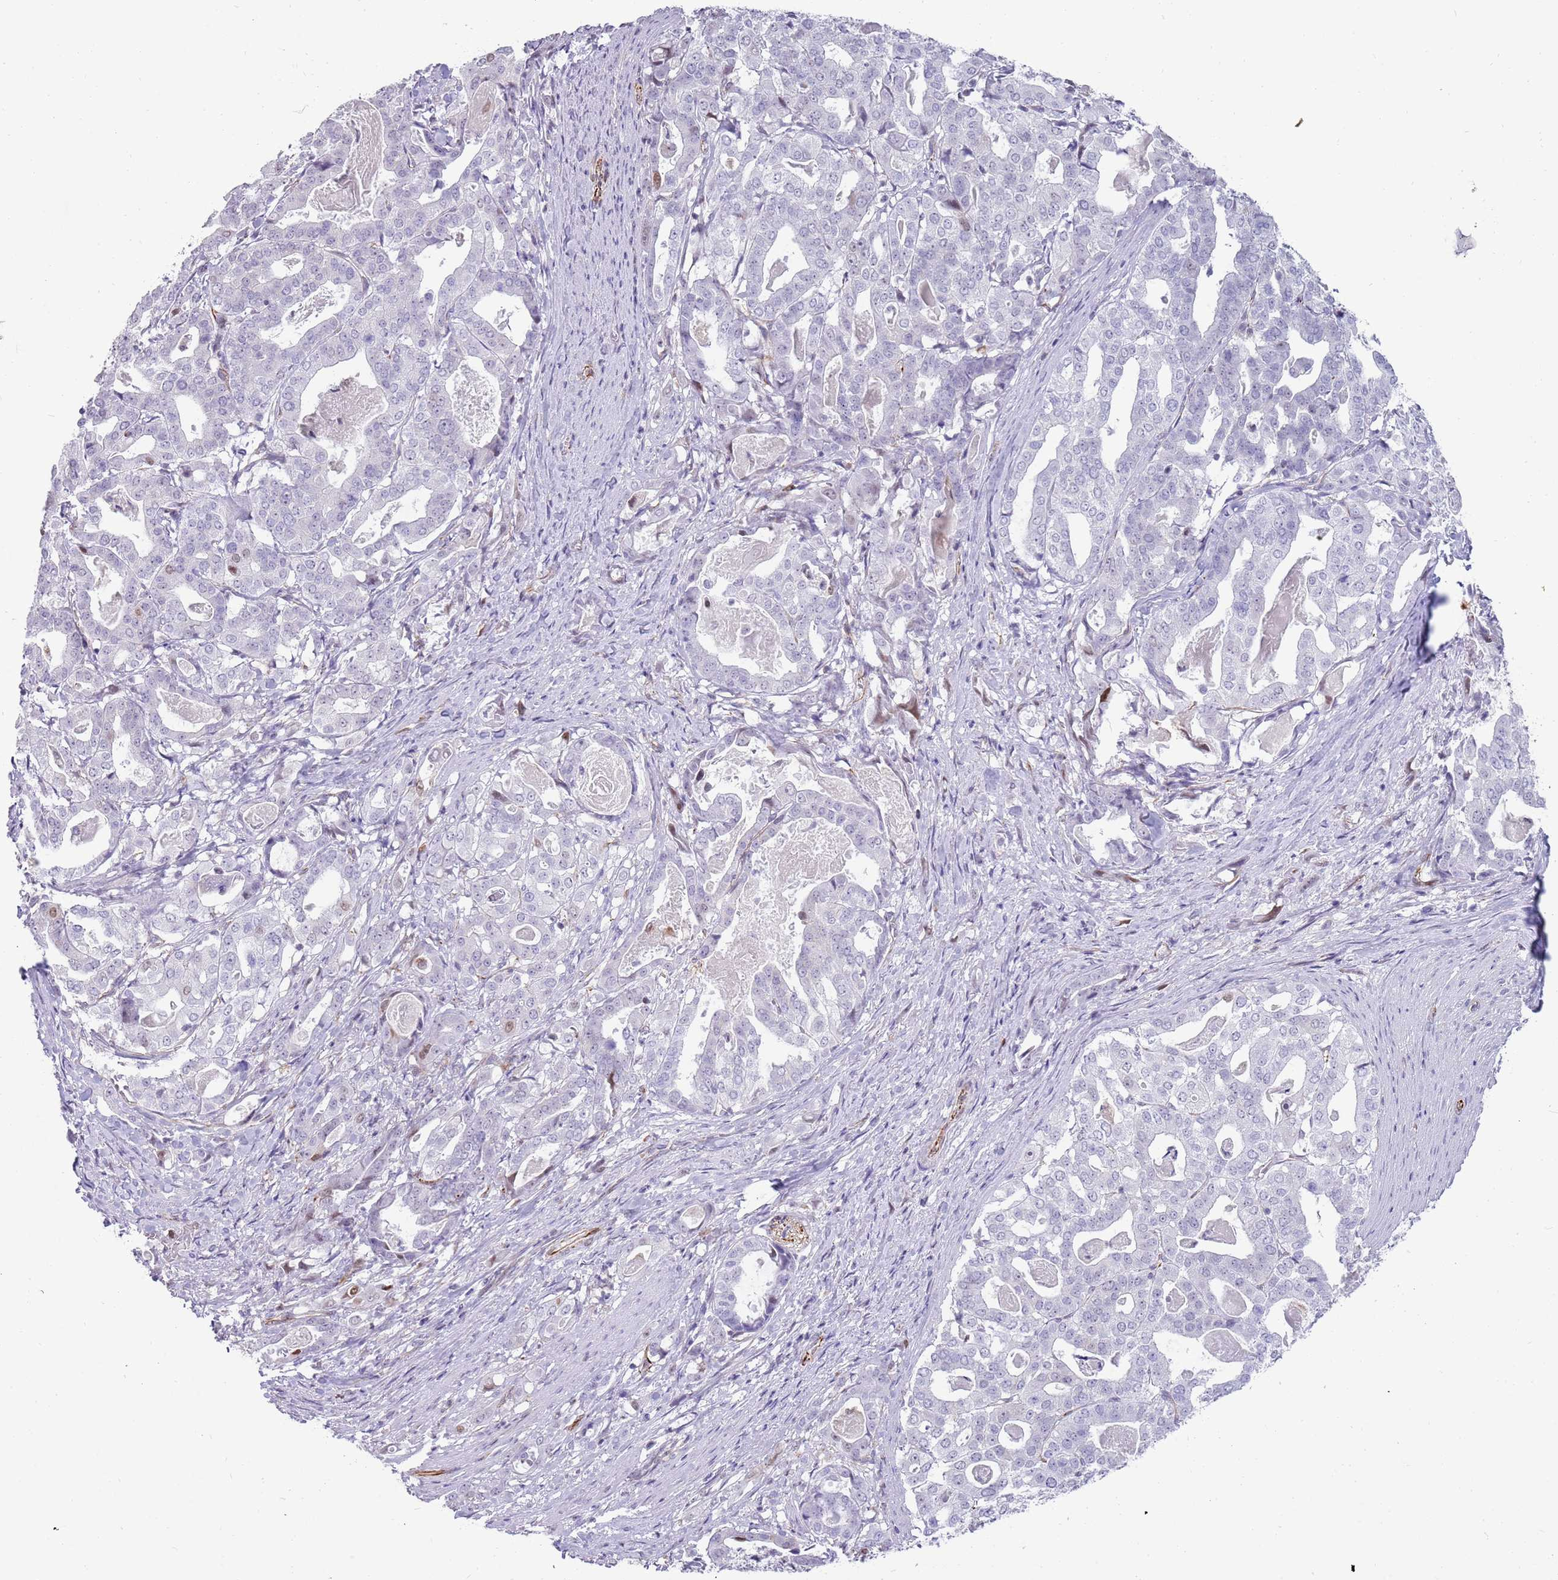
{"staining": {"intensity": "negative", "quantity": "none", "location": "none"}, "tissue": "stomach cancer", "cell_type": "Tumor cells", "image_type": "cancer", "snomed": [{"axis": "morphology", "description": "Adenocarcinoma, NOS"}, {"axis": "topography", "description": "Stomach"}], "caption": "There is no significant expression in tumor cells of stomach adenocarcinoma. (DAB IHC, high magnification).", "gene": "NBPF3", "patient": {"sex": "male", "age": 48}}